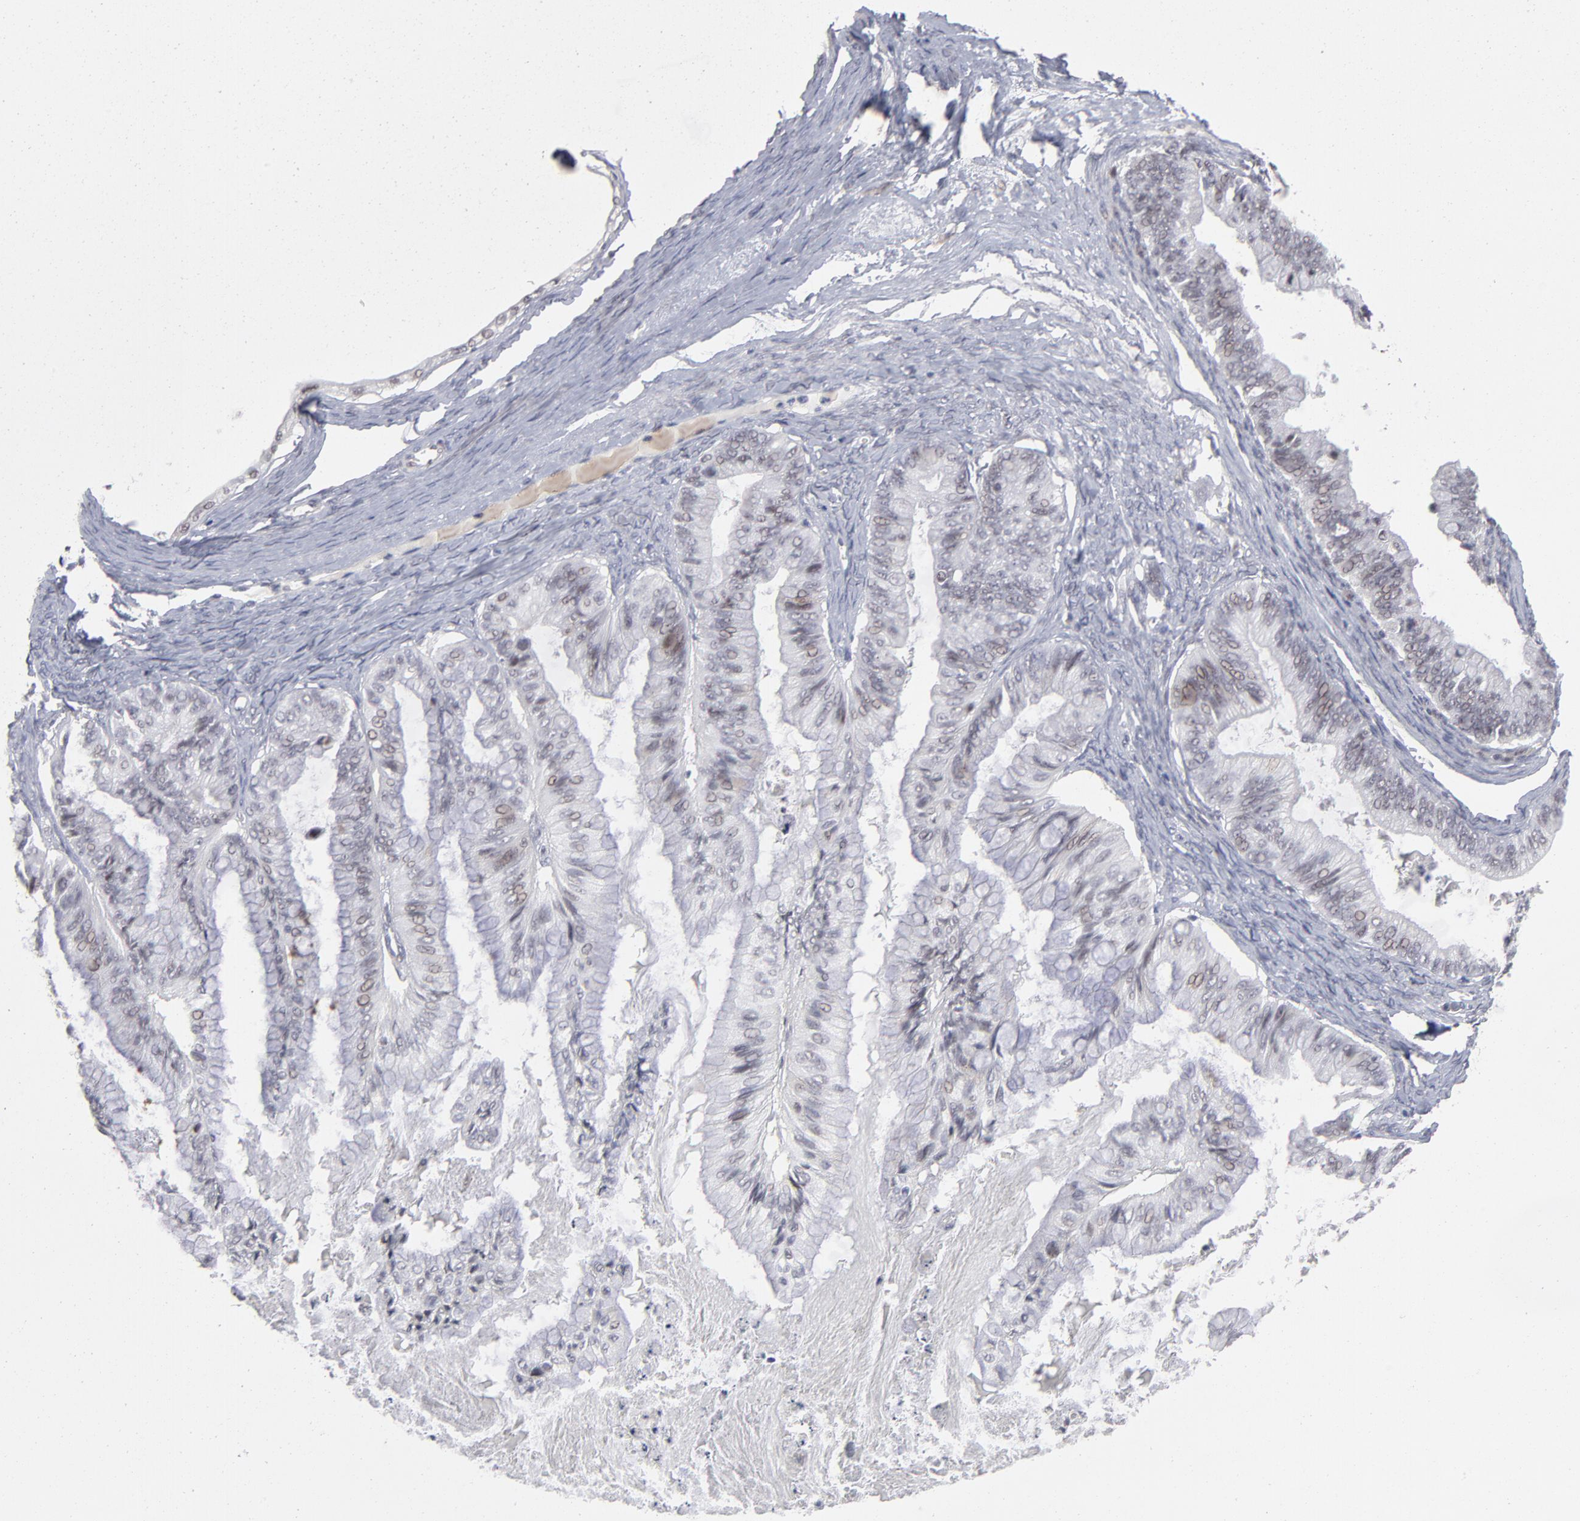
{"staining": {"intensity": "negative", "quantity": "none", "location": "none"}, "tissue": "ovarian cancer", "cell_type": "Tumor cells", "image_type": "cancer", "snomed": [{"axis": "morphology", "description": "Cystadenocarcinoma, mucinous, NOS"}, {"axis": "topography", "description": "Ovary"}], "caption": "An image of human ovarian cancer is negative for staining in tumor cells.", "gene": "CCR2", "patient": {"sex": "female", "age": 57}}